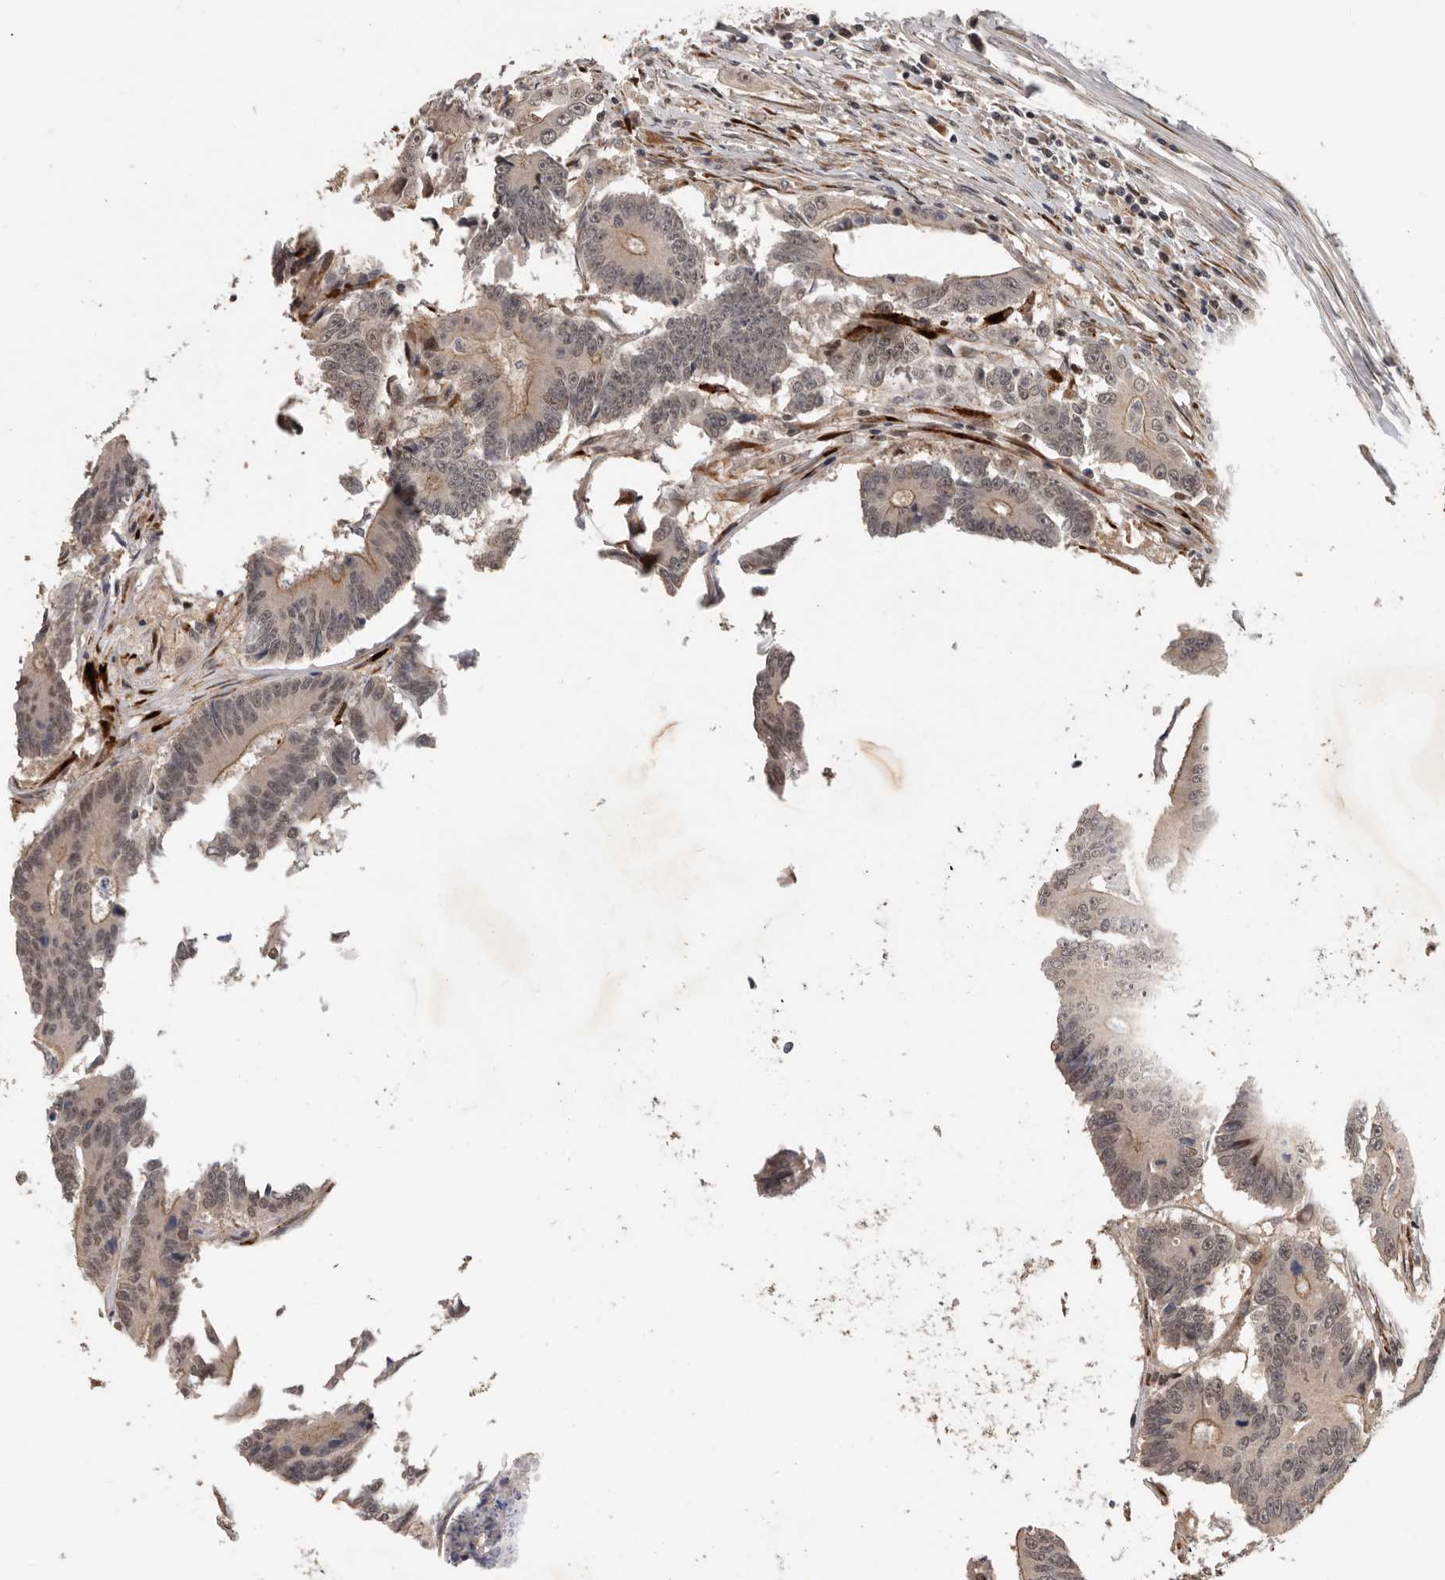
{"staining": {"intensity": "moderate", "quantity": "25%-75%", "location": "cytoplasmic/membranous,nuclear"}, "tissue": "colorectal cancer", "cell_type": "Tumor cells", "image_type": "cancer", "snomed": [{"axis": "morphology", "description": "Adenocarcinoma, NOS"}, {"axis": "topography", "description": "Colon"}], "caption": "Immunohistochemistry (IHC) micrograph of human adenocarcinoma (colorectal) stained for a protein (brown), which demonstrates medium levels of moderate cytoplasmic/membranous and nuclear expression in about 25%-75% of tumor cells.", "gene": "HENMT1", "patient": {"sex": "male", "age": 83}}